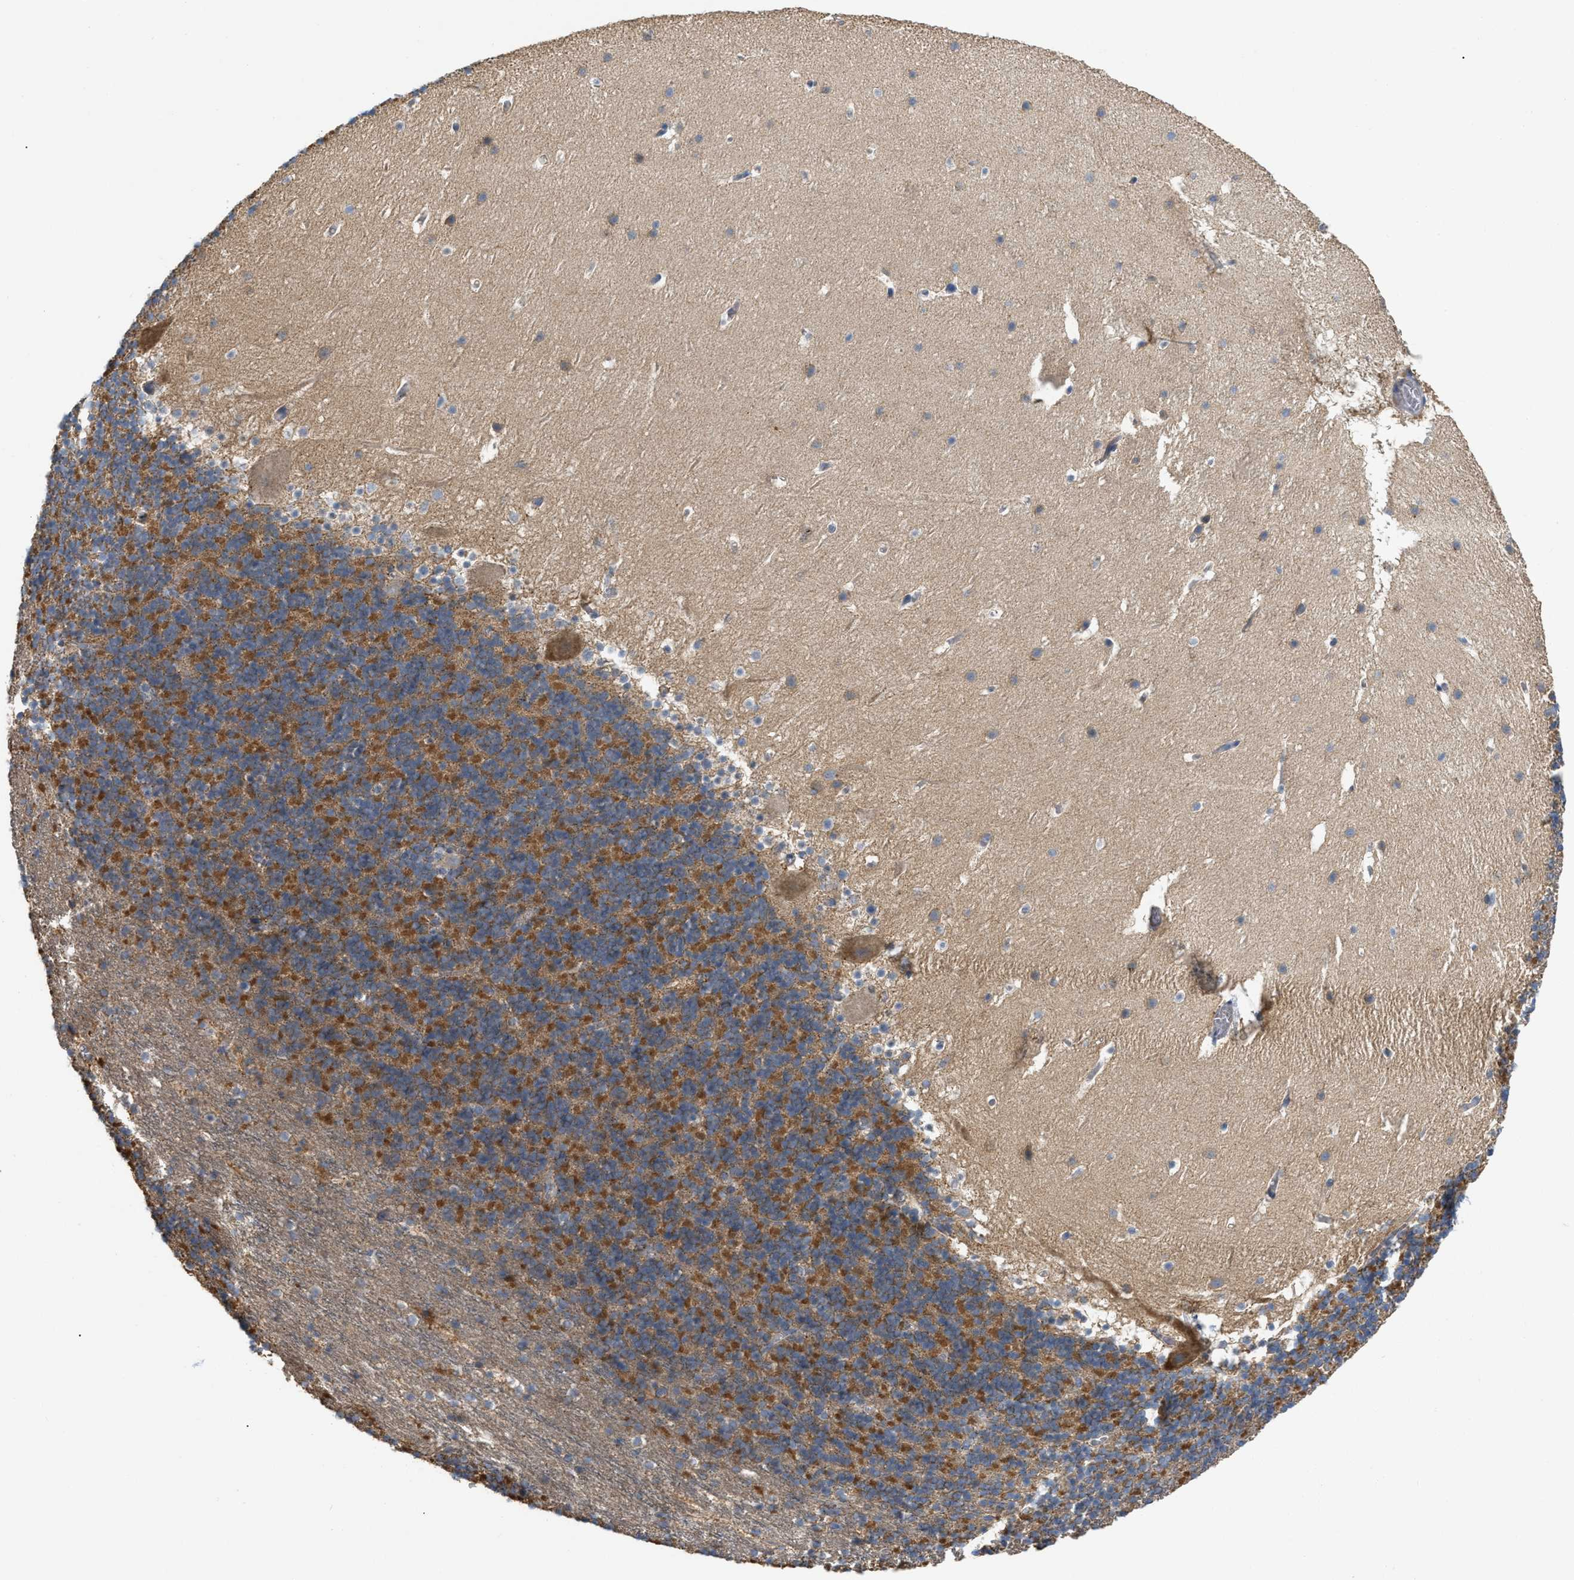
{"staining": {"intensity": "strong", "quantity": ">75%", "location": "cytoplasmic/membranous"}, "tissue": "cerebellum", "cell_type": "Cells in granular layer", "image_type": "normal", "snomed": [{"axis": "morphology", "description": "Normal tissue, NOS"}, {"axis": "topography", "description": "Cerebellum"}], "caption": "IHC (DAB) staining of normal cerebellum shows strong cytoplasmic/membranous protein expression in approximately >75% of cells in granular layer.", "gene": "DHX58", "patient": {"sex": "male", "age": 45}}